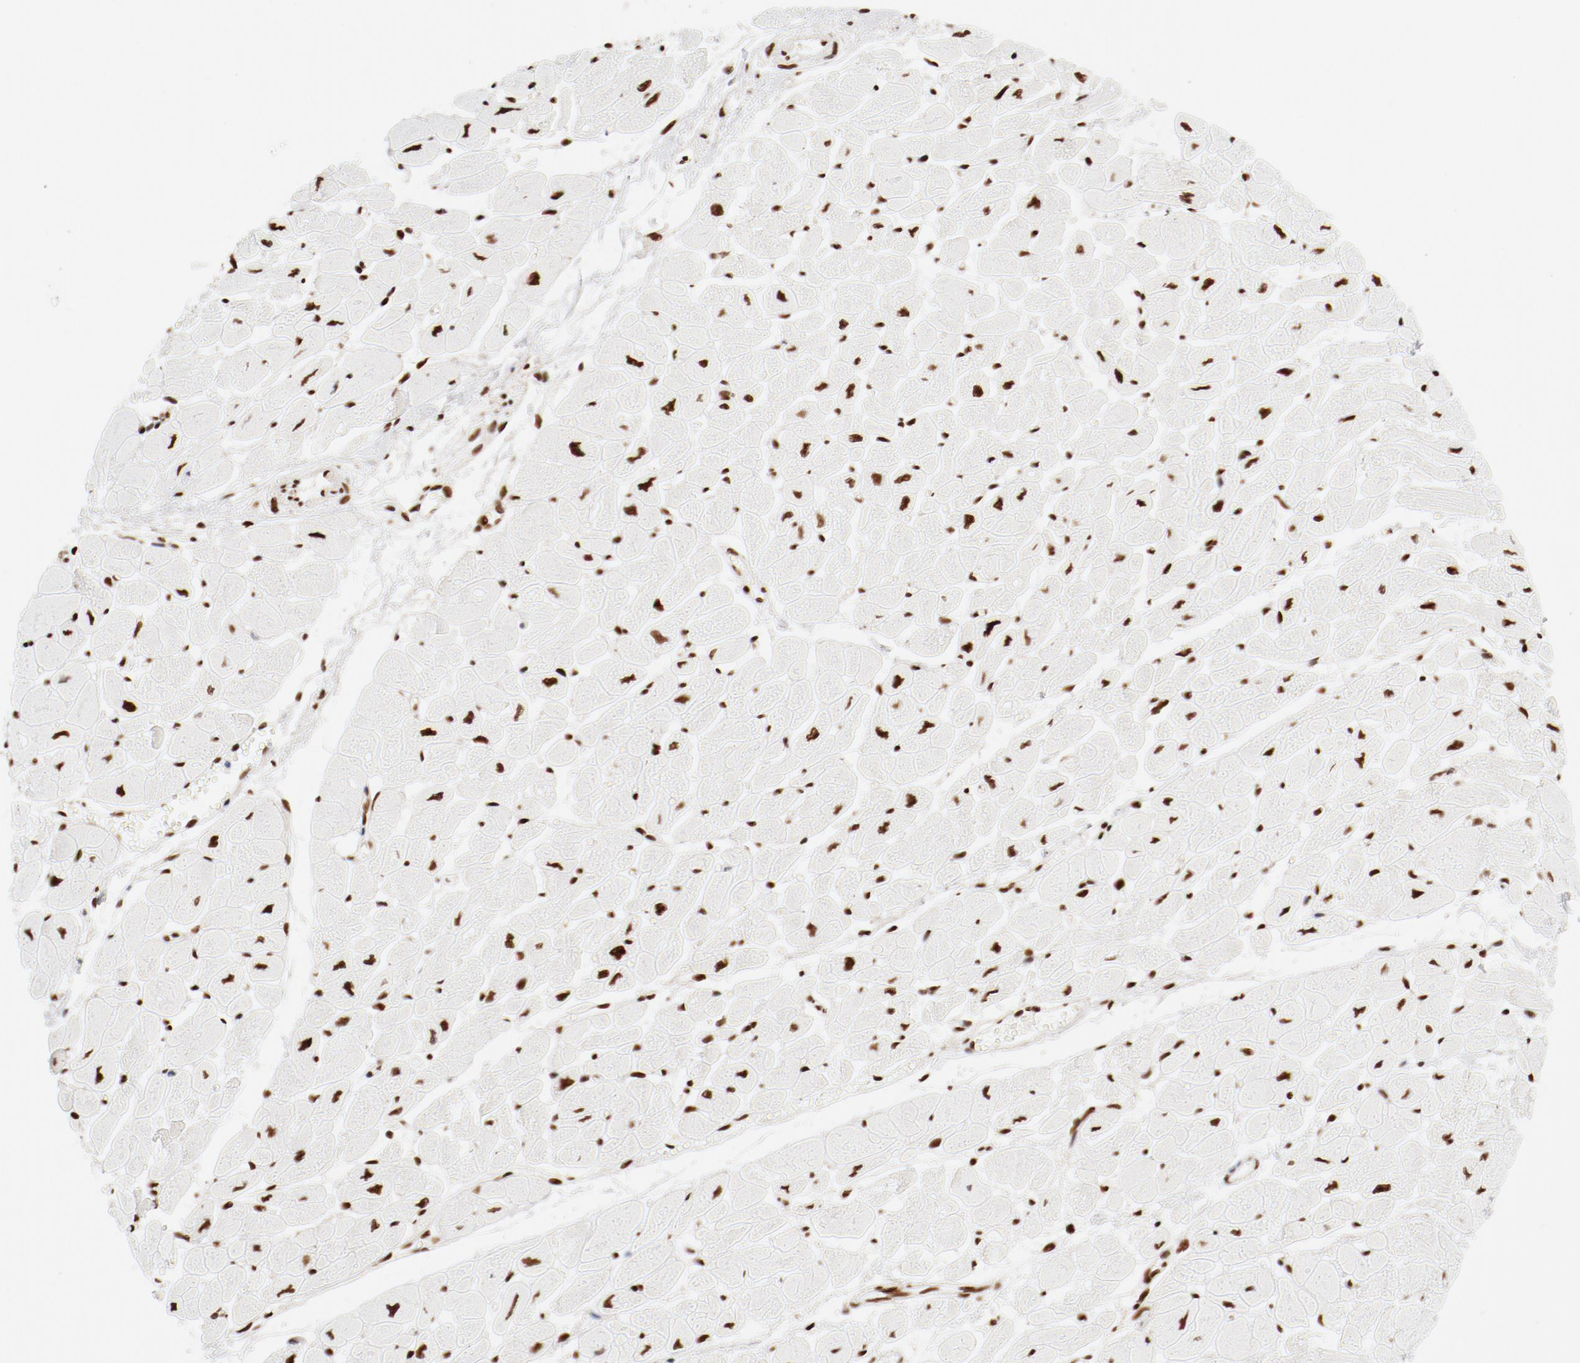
{"staining": {"intensity": "strong", "quantity": ">75%", "location": "nuclear"}, "tissue": "heart muscle", "cell_type": "Cardiomyocytes", "image_type": "normal", "snomed": [{"axis": "morphology", "description": "Normal tissue, NOS"}, {"axis": "topography", "description": "Heart"}], "caption": "An immunohistochemistry (IHC) micrograph of unremarkable tissue is shown. Protein staining in brown highlights strong nuclear positivity in heart muscle within cardiomyocytes. Using DAB (brown) and hematoxylin (blue) stains, captured at high magnification using brightfield microscopy.", "gene": "CTBP1", "patient": {"sex": "female", "age": 54}}